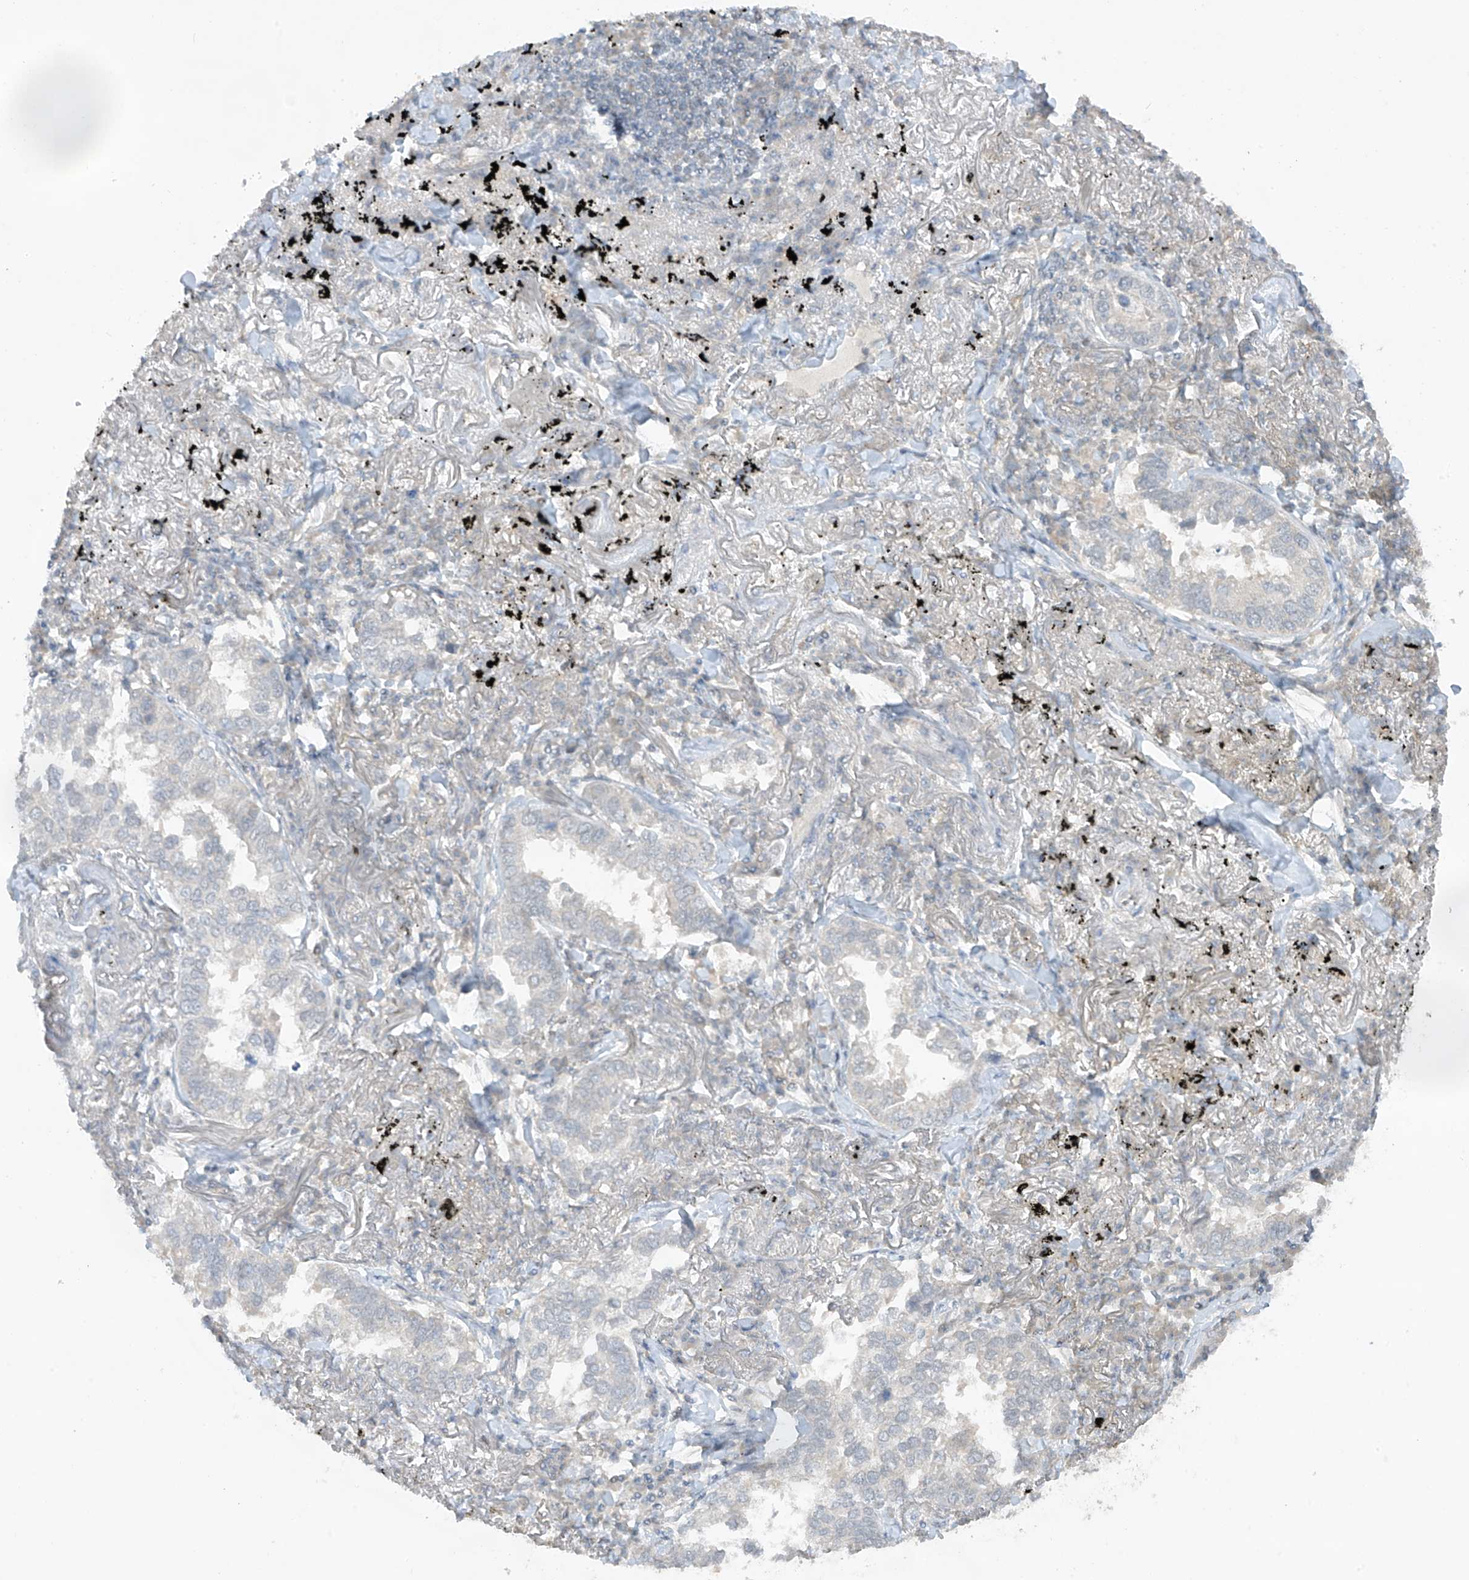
{"staining": {"intensity": "negative", "quantity": "none", "location": "none"}, "tissue": "lung cancer", "cell_type": "Tumor cells", "image_type": "cancer", "snomed": [{"axis": "morphology", "description": "Adenocarcinoma, NOS"}, {"axis": "topography", "description": "Lung"}], "caption": "There is no significant positivity in tumor cells of lung adenocarcinoma. (DAB (3,3'-diaminobenzidine) immunohistochemistry visualized using brightfield microscopy, high magnification).", "gene": "ANGEL2", "patient": {"sex": "male", "age": 65}}